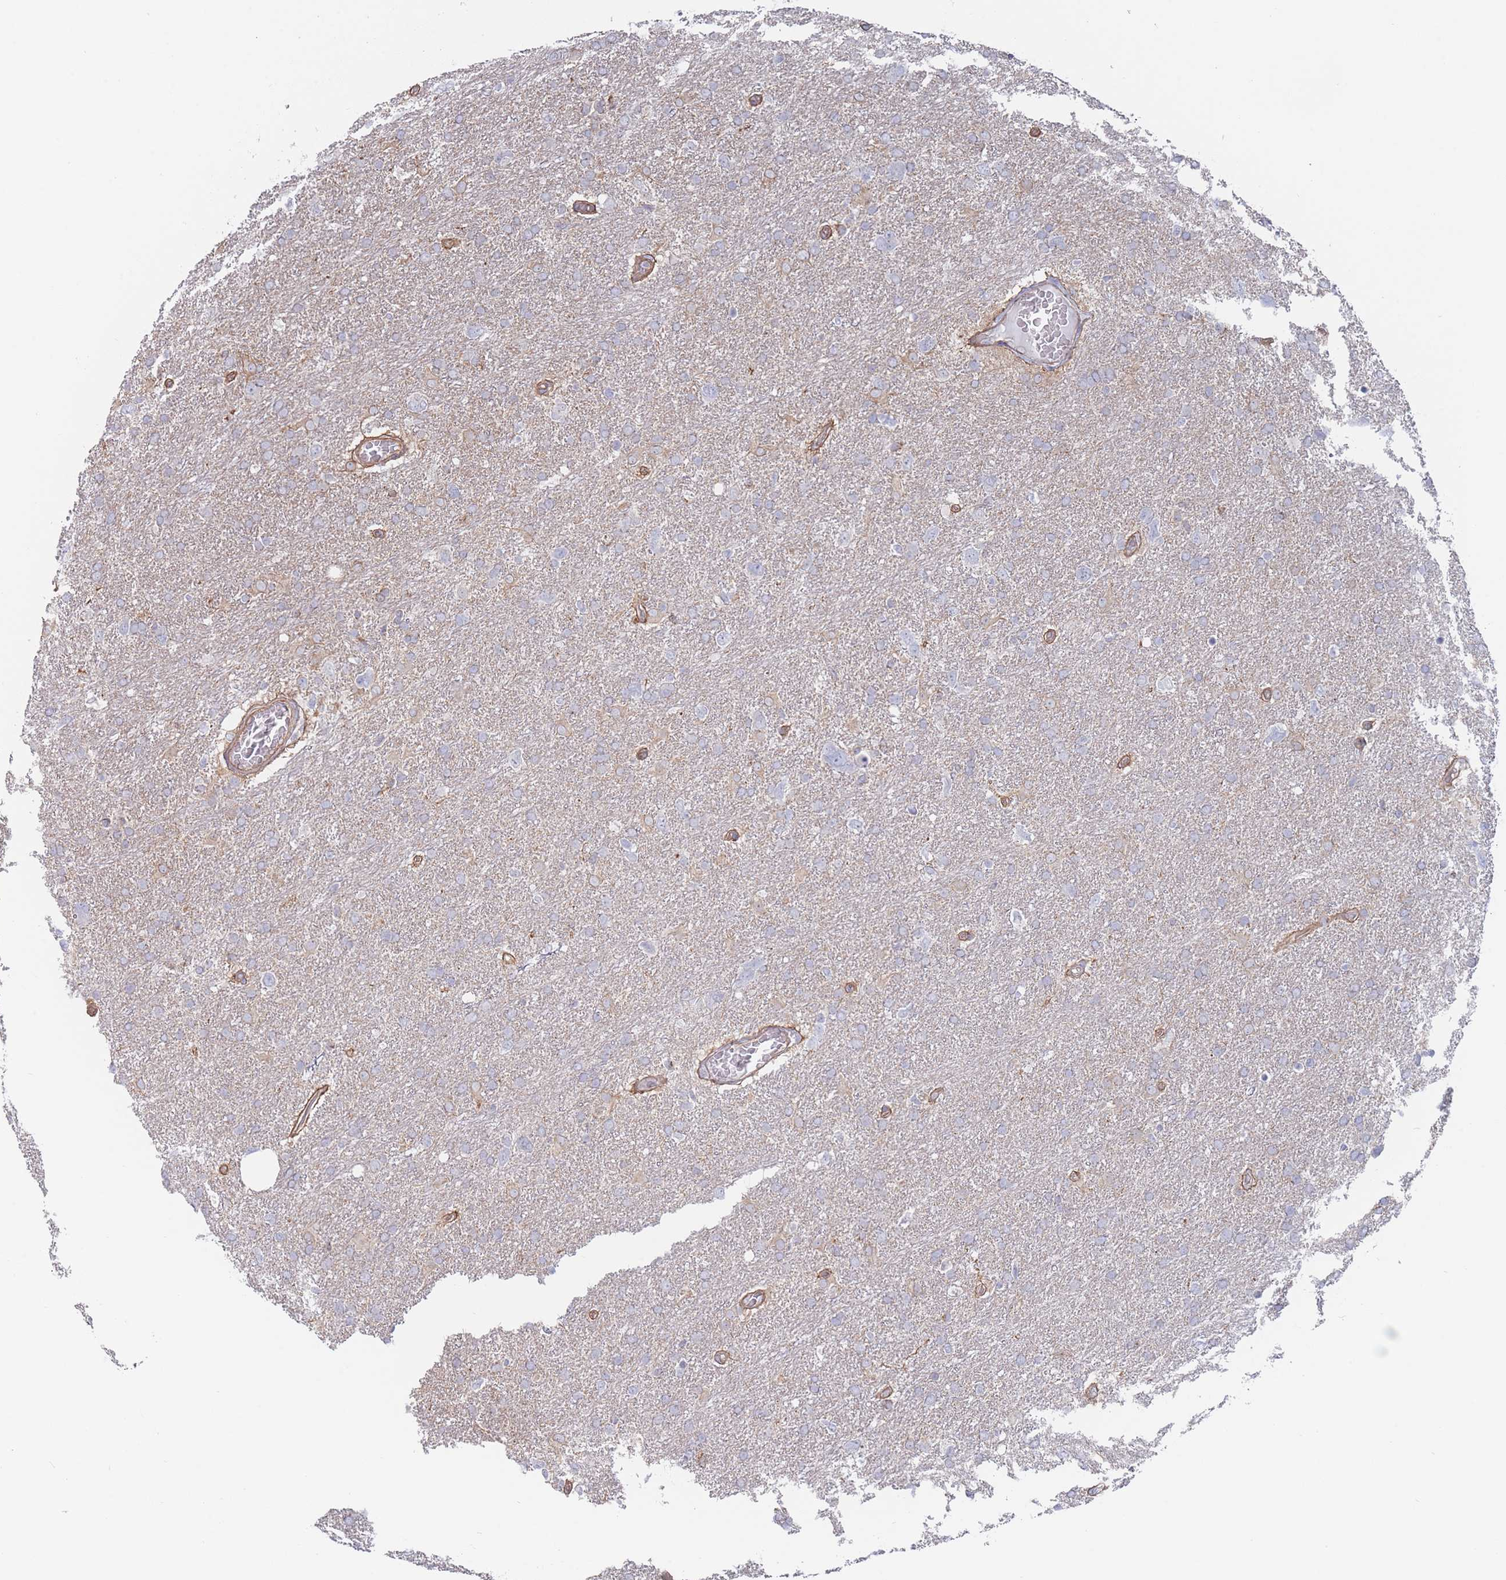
{"staining": {"intensity": "negative", "quantity": "none", "location": "none"}, "tissue": "glioma", "cell_type": "Tumor cells", "image_type": "cancer", "snomed": [{"axis": "morphology", "description": "Glioma, malignant, High grade"}, {"axis": "topography", "description": "Brain"}], "caption": "Immunohistochemical staining of human malignant glioma (high-grade) exhibits no significant expression in tumor cells. The staining is performed using DAB brown chromogen with nuclei counter-stained in using hematoxylin.", "gene": "SLC1A6", "patient": {"sex": "male", "age": 61}}